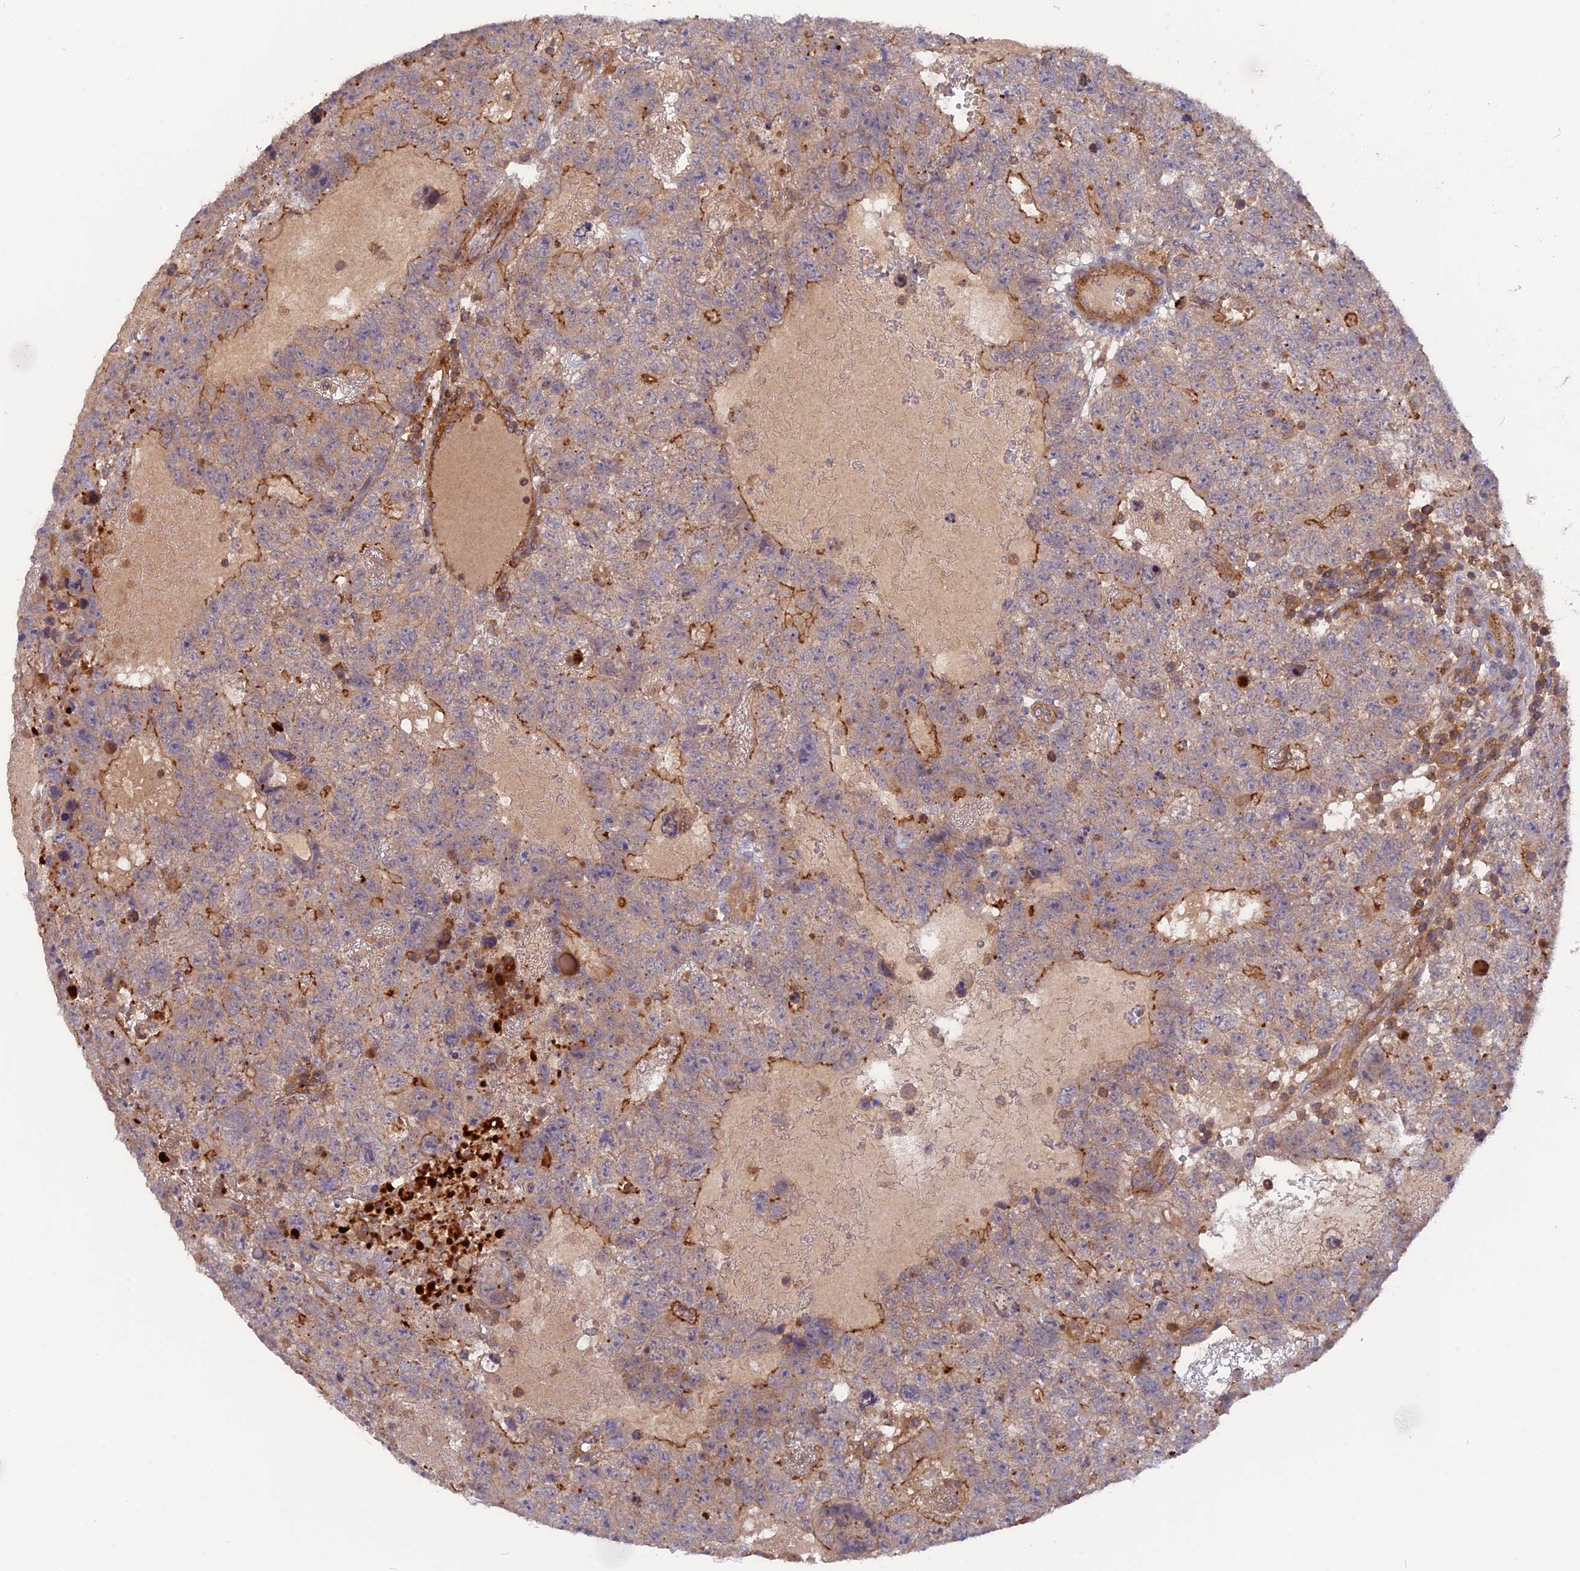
{"staining": {"intensity": "moderate", "quantity": "<25%", "location": "cytoplasmic/membranous"}, "tissue": "testis cancer", "cell_type": "Tumor cells", "image_type": "cancer", "snomed": [{"axis": "morphology", "description": "Carcinoma, Embryonal, NOS"}, {"axis": "topography", "description": "Testis"}], "caption": "This is an image of IHC staining of testis cancer (embryonal carcinoma), which shows moderate positivity in the cytoplasmic/membranous of tumor cells.", "gene": "CPNE7", "patient": {"sex": "male", "age": 26}}